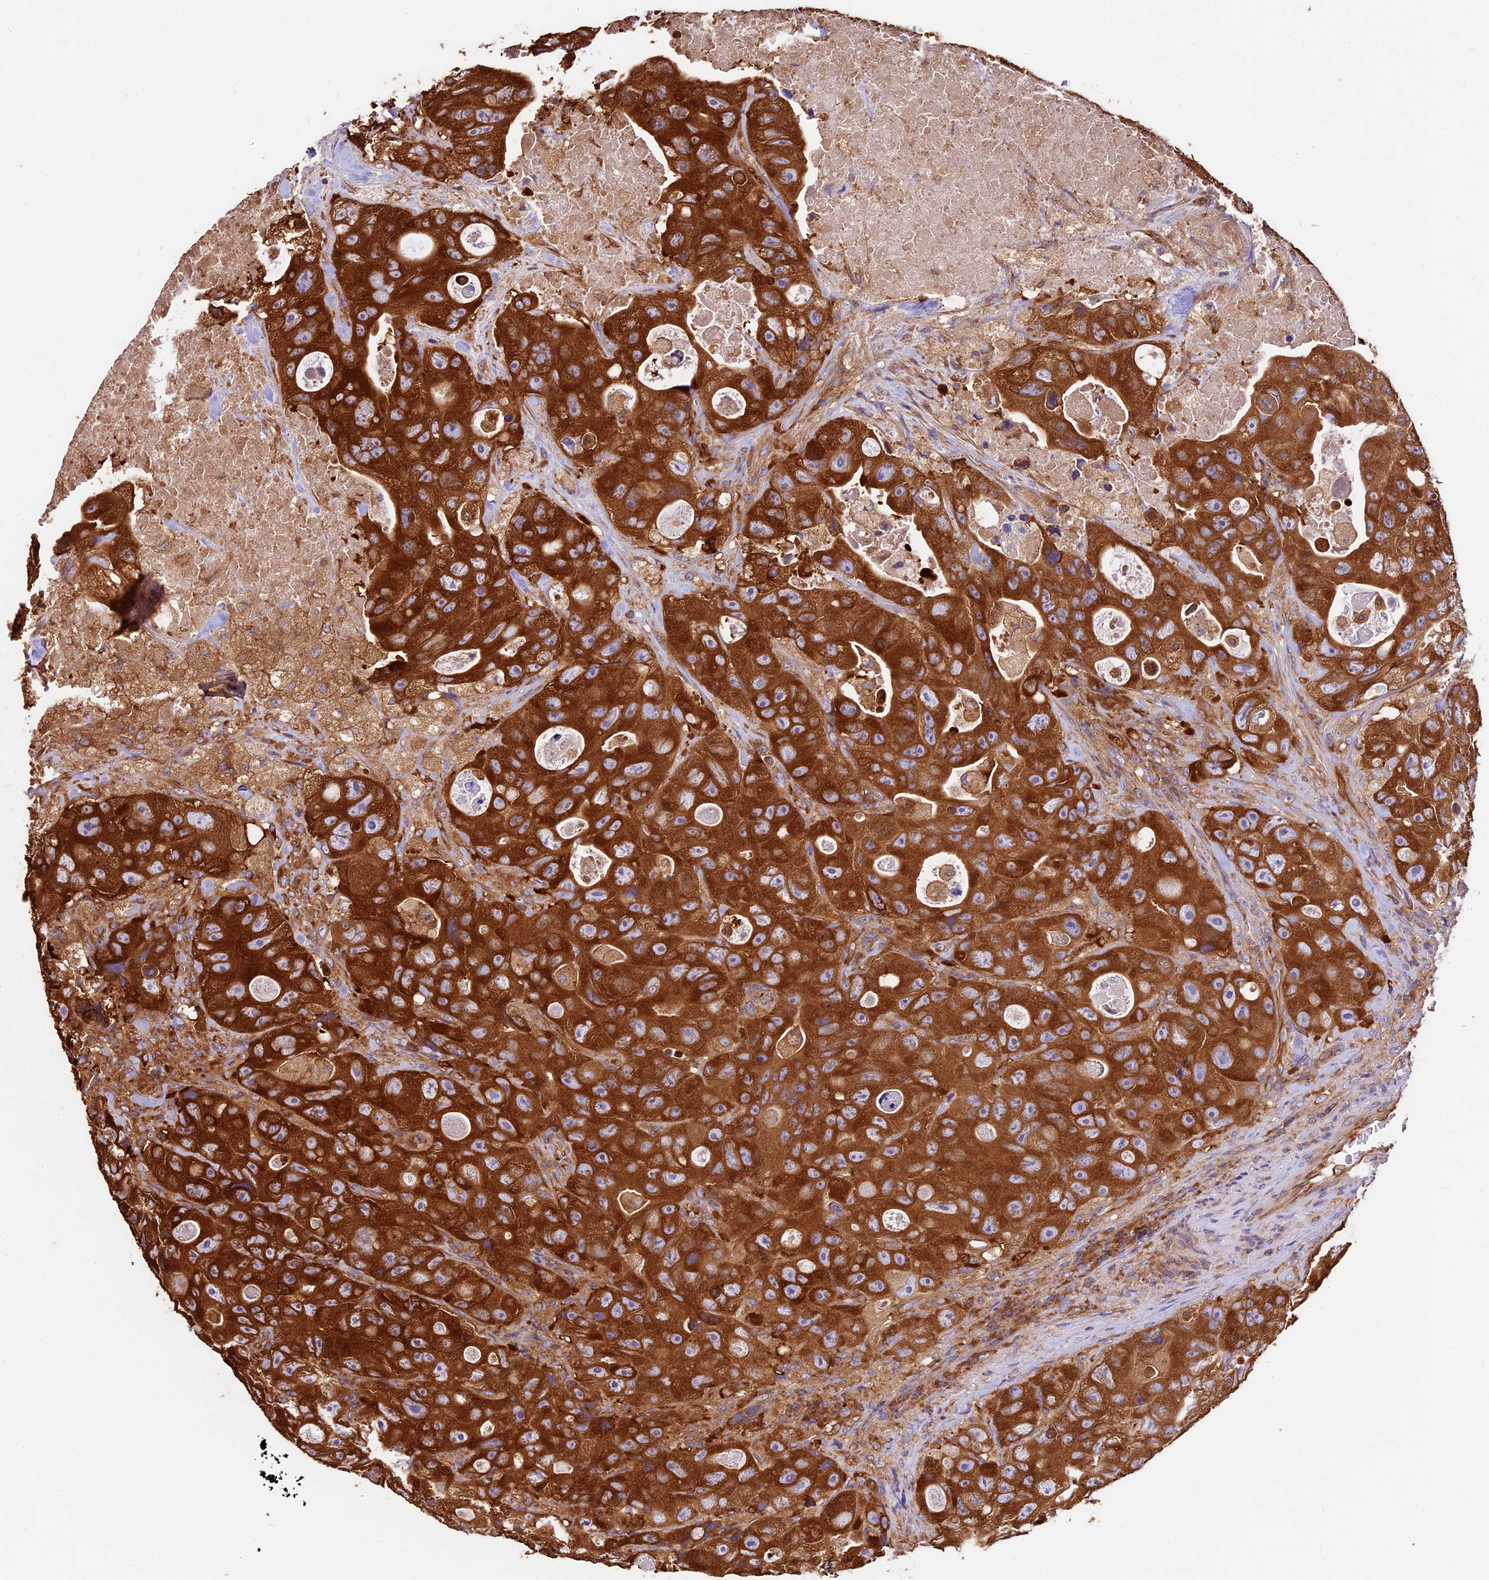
{"staining": {"intensity": "strong", "quantity": ">75%", "location": "cytoplasmic/membranous"}, "tissue": "colorectal cancer", "cell_type": "Tumor cells", "image_type": "cancer", "snomed": [{"axis": "morphology", "description": "Adenocarcinoma, NOS"}, {"axis": "topography", "description": "Colon"}], "caption": "A brown stain shows strong cytoplasmic/membranous staining of a protein in human colorectal adenocarcinoma tumor cells.", "gene": "KARS1", "patient": {"sex": "female", "age": 46}}